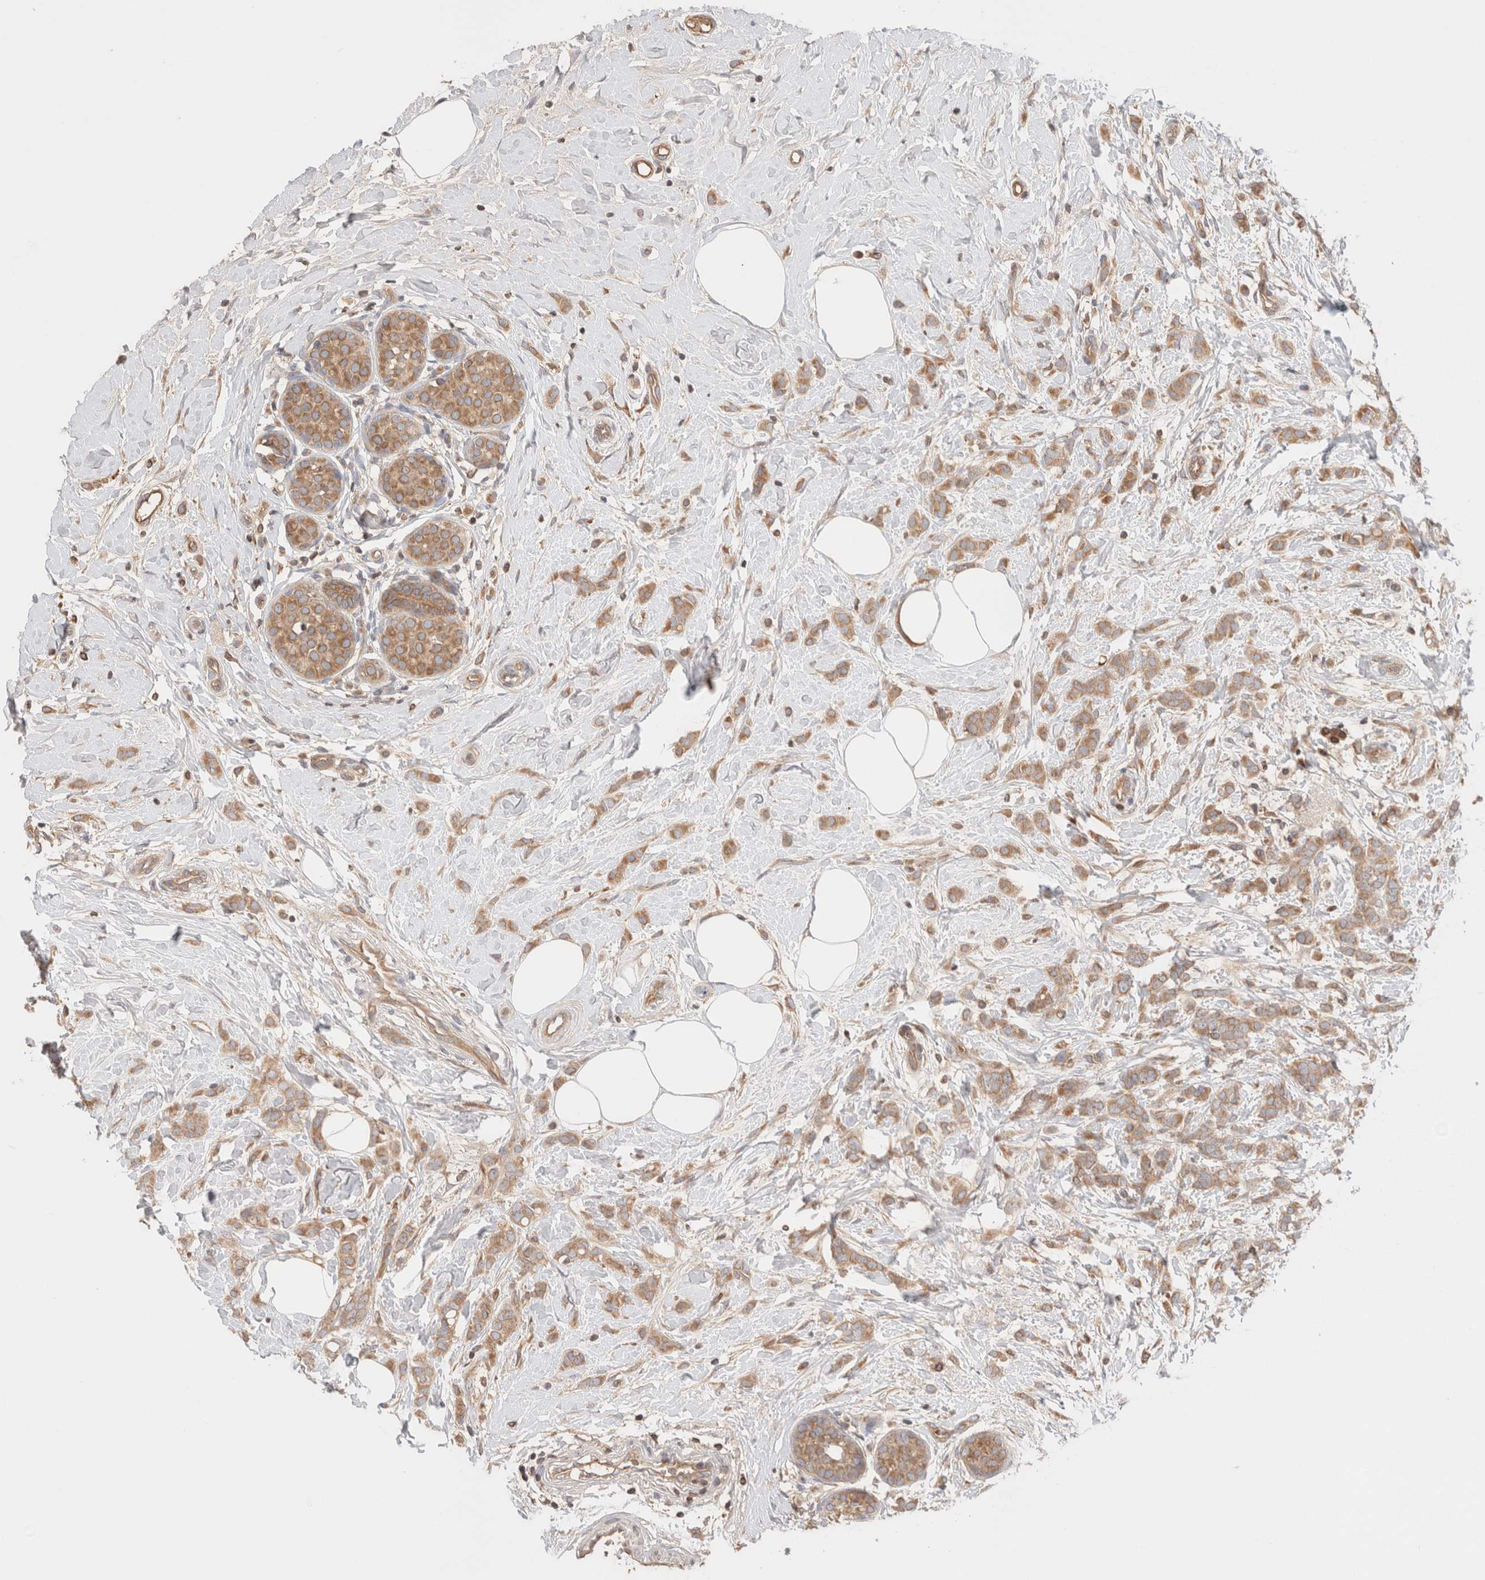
{"staining": {"intensity": "moderate", "quantity": ">75%", "location": "cytoplasmic/membranous"}, "tissue": "breast cancer", "cell_type": "Tumor cells", "image_type": "cancer", "snomed": [{"axis": "morphology", "description": "Lobular carcinoma, in situ"}, {"axis": "morphology", "description": "Lobular carcinoma"}, {"axis": "topography", "description": "Breast"}], "caption": "The micrograph displays a brown stain indicating the presence of a protein in the cytoplasmic/membranous of tumor cells in breast lobular carcinoma in situ. The protein is shown in brown color, while the nuclei are stained blue.", "gene": "SIKE1", "patient": {"sex": "female", "age": 41}}